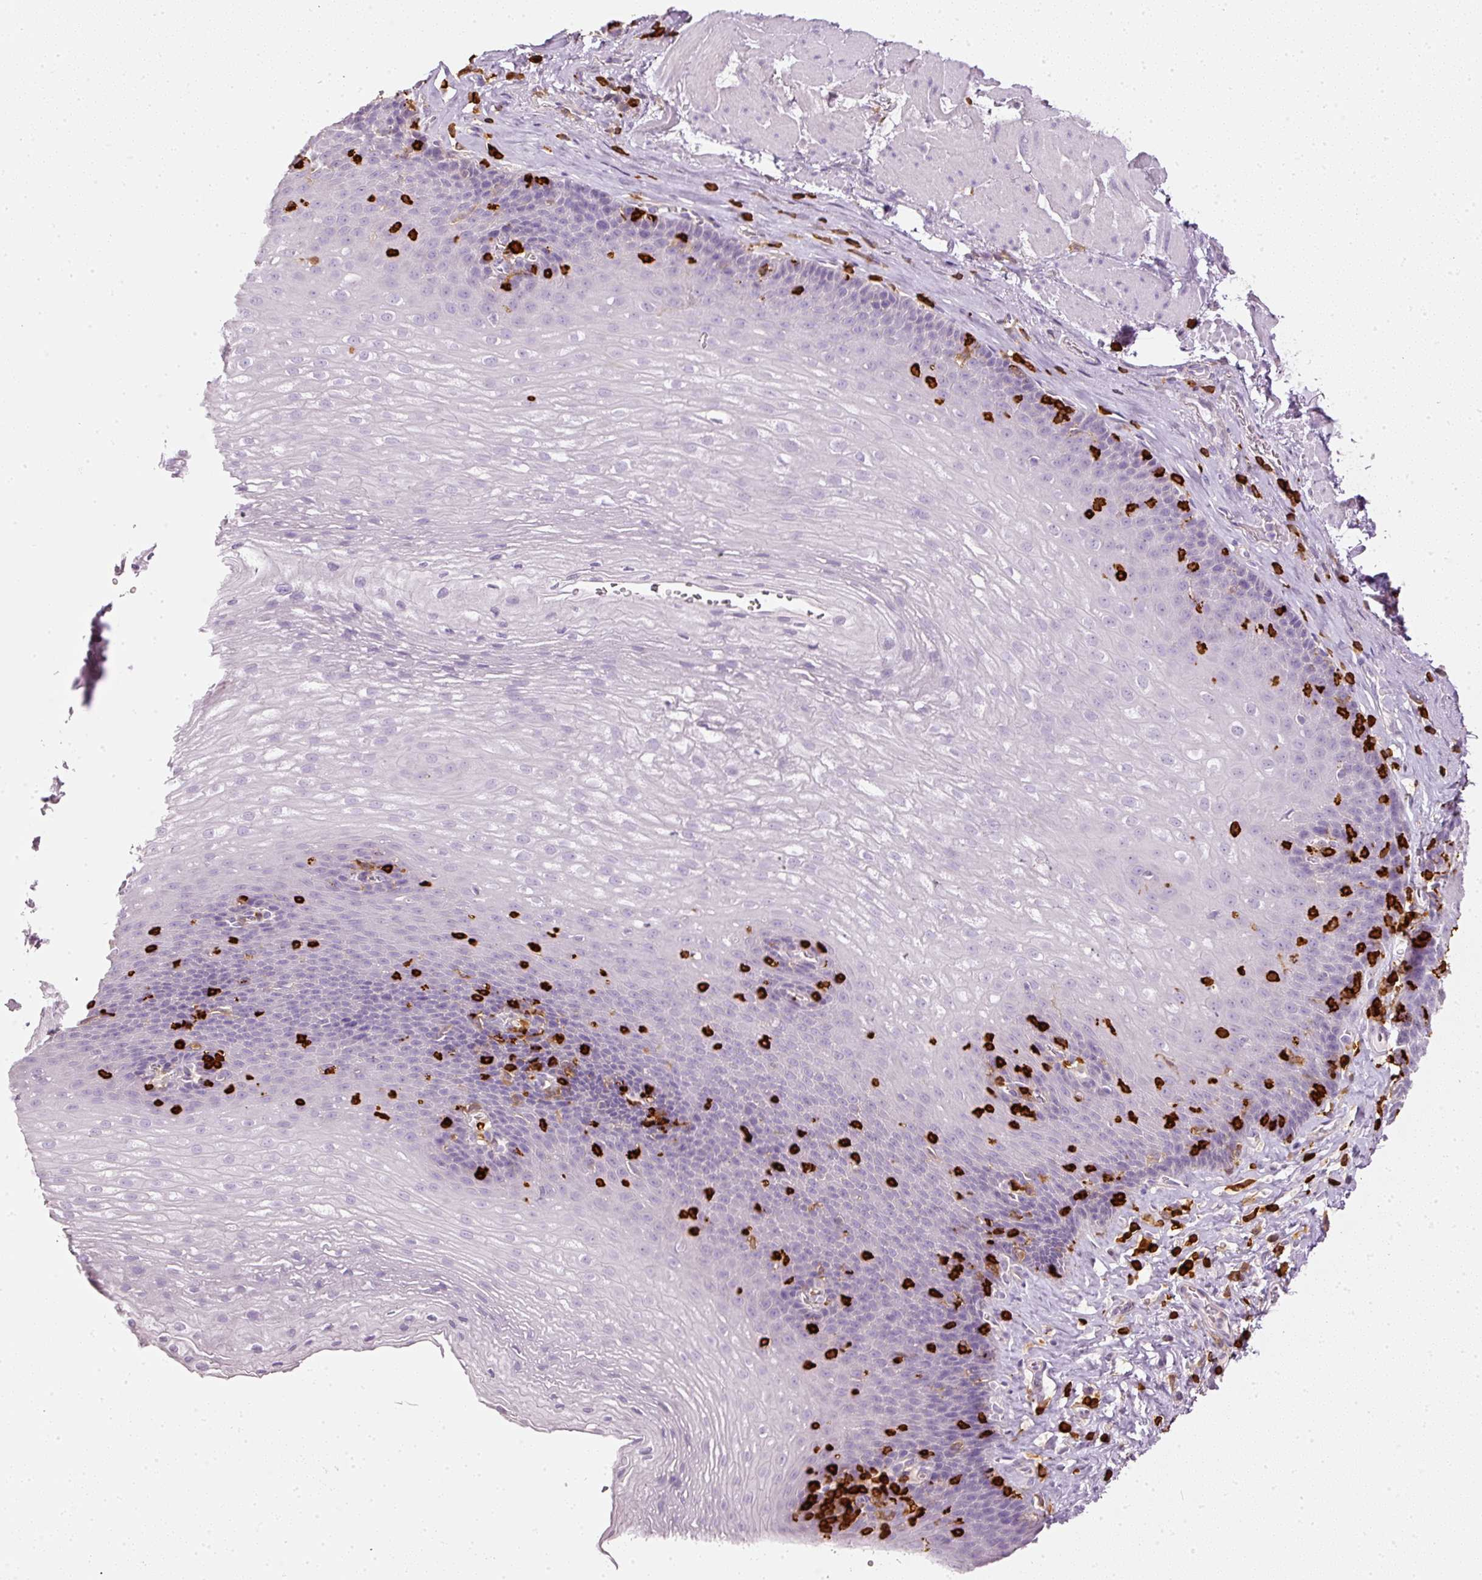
{"staining": {"intensity": "negative", "quantity": "none", "location": "none"}, "tissue": "esophagus", "cell_type": "Squamous epithelial cells", "image_type": "normal", "snomed": [{"axis": "morphology", "description": "Normal tissue, NOS"}, {"axis": "topography", "description": "Esophagus"}], "caption": "Squamous epithelial cells show no significant staining in benign esophagus.", "gene": "EVL", "patient": {"sex": "female", "age": 66}}